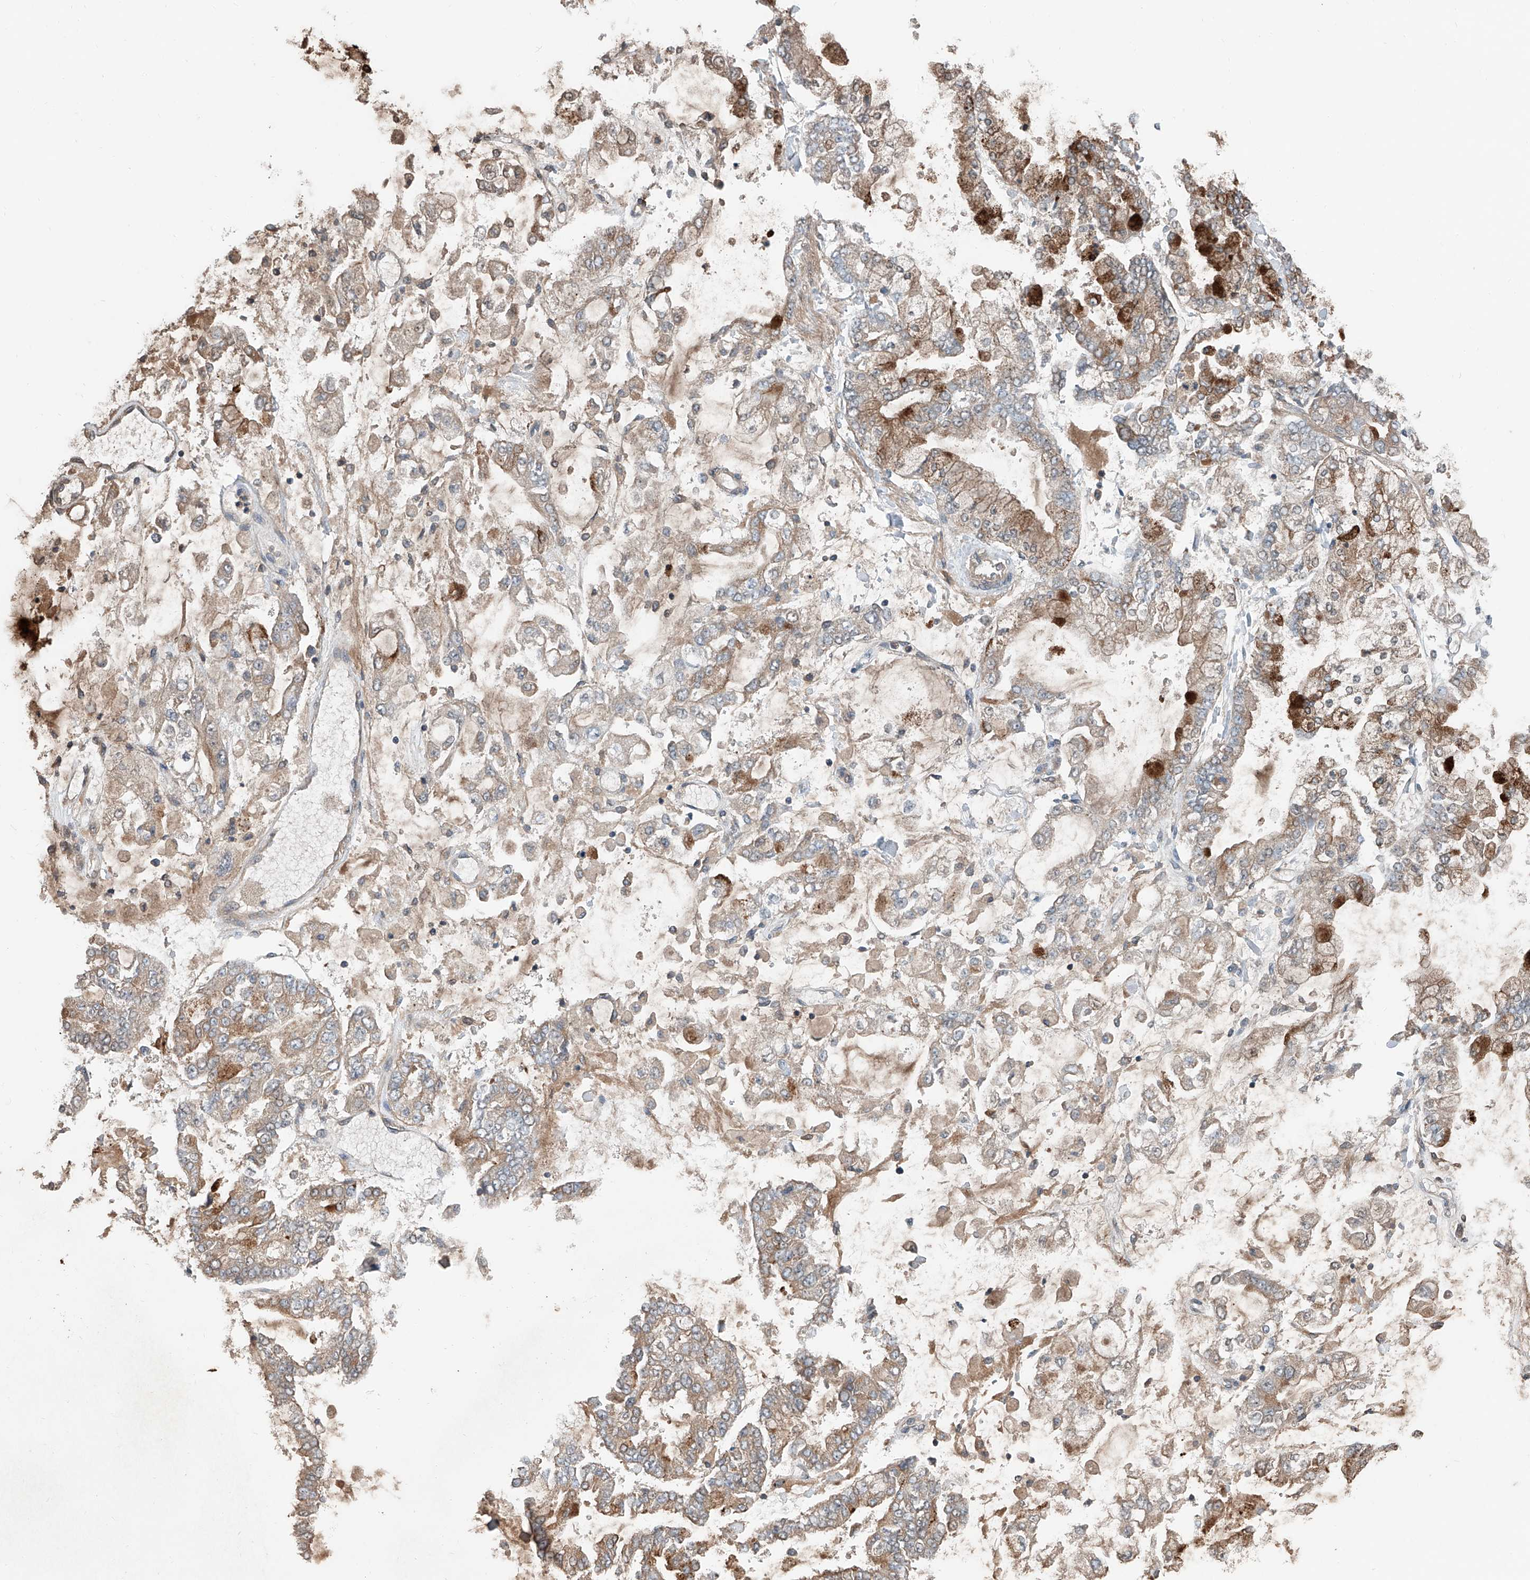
{"staining": {"intensity": "moderate", "quantity": "25%-75%", "location": "cytoplasmic/membranous"}, "tissue": "stomach cancer", "cell_type": "Tumor cells", "image_type": "cancer", "snomed": [{"axis": "morphology", "description": "Normal tissue, NOS"}, {"axis": "morphology", "description": "Adenocarcinoma, NOS"}, {"axis": "topography", "description": "Stomach, upper"}, {"axis": "topography", "description": "Stomach"}], "caption": "Immunohistochemistry photomicrograph of neoplastic tissue: stomach cancer (adenocarcinoma) stained using immunohistochemistry (IHC) demonstrates medium levels of moderate protein expression localized specifically in the cytoplasmic/membranous of tumor cells, appearing as a cytoplasmic/membranous brown color.", "gene": "ADAM23", "patient": {"sex": "male", "age": 76}}